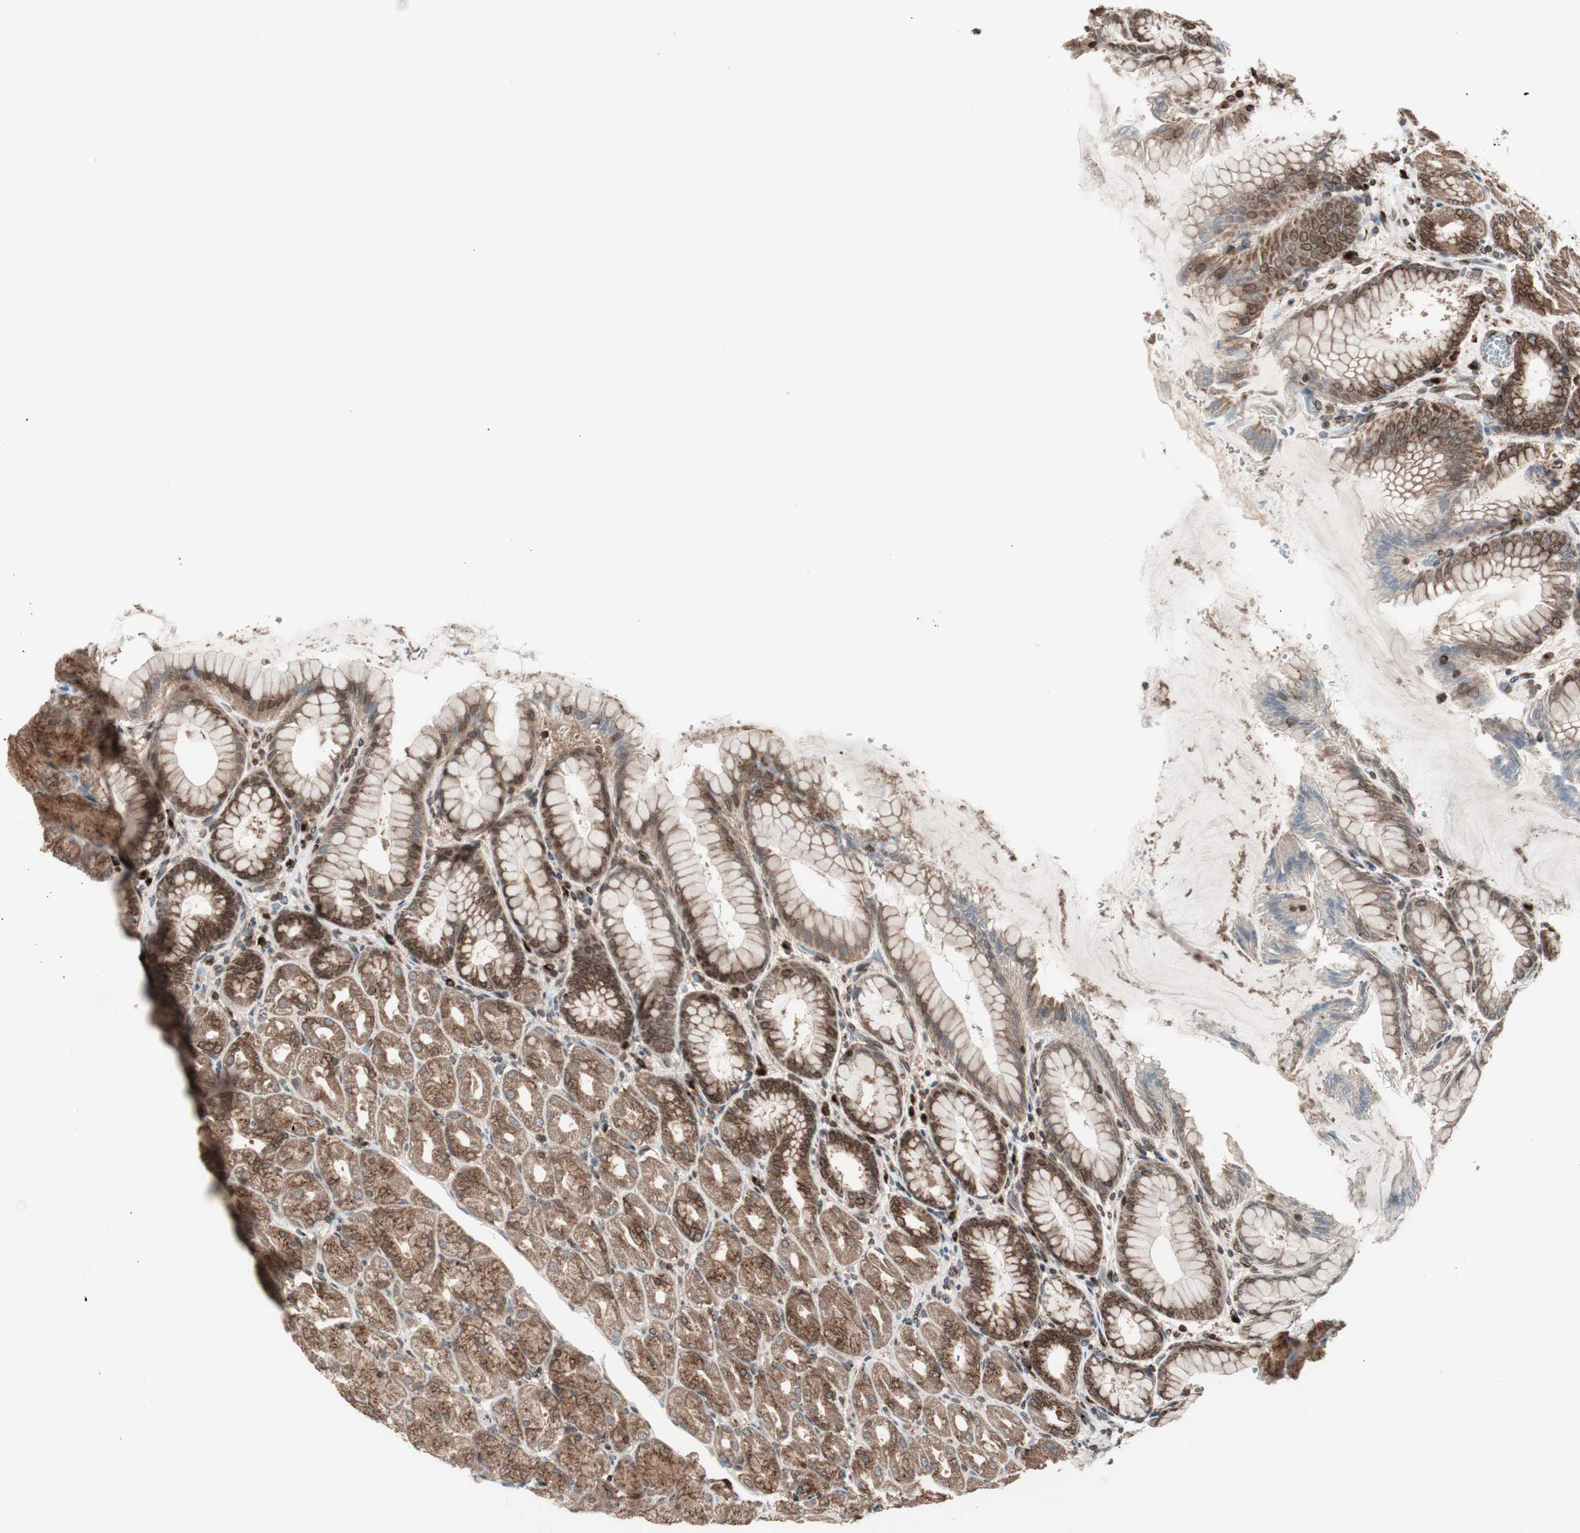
{"staining": {"intensity": "strong", "quantity": ">75%", "location": "cytoplasmic/membranous,nuclear"}, "tissue": "stomach", "cell_type": "Glandular cells", "image_type": "normal", "snomed": [{"axis": "morphology", "description": "Normal tissue, NOS"}, {"axis": "topography", "description": "Stomach, upper"}], "caption": "Approximately >75% of glandular cells in unremarkable human stomach exhibit strong cytoplasmic/membranous,nuclear protein staining as visualized by brown immunohistochemical staining.", "gene": "NUP62", "patient": {"sex": "female", "age": 56}}